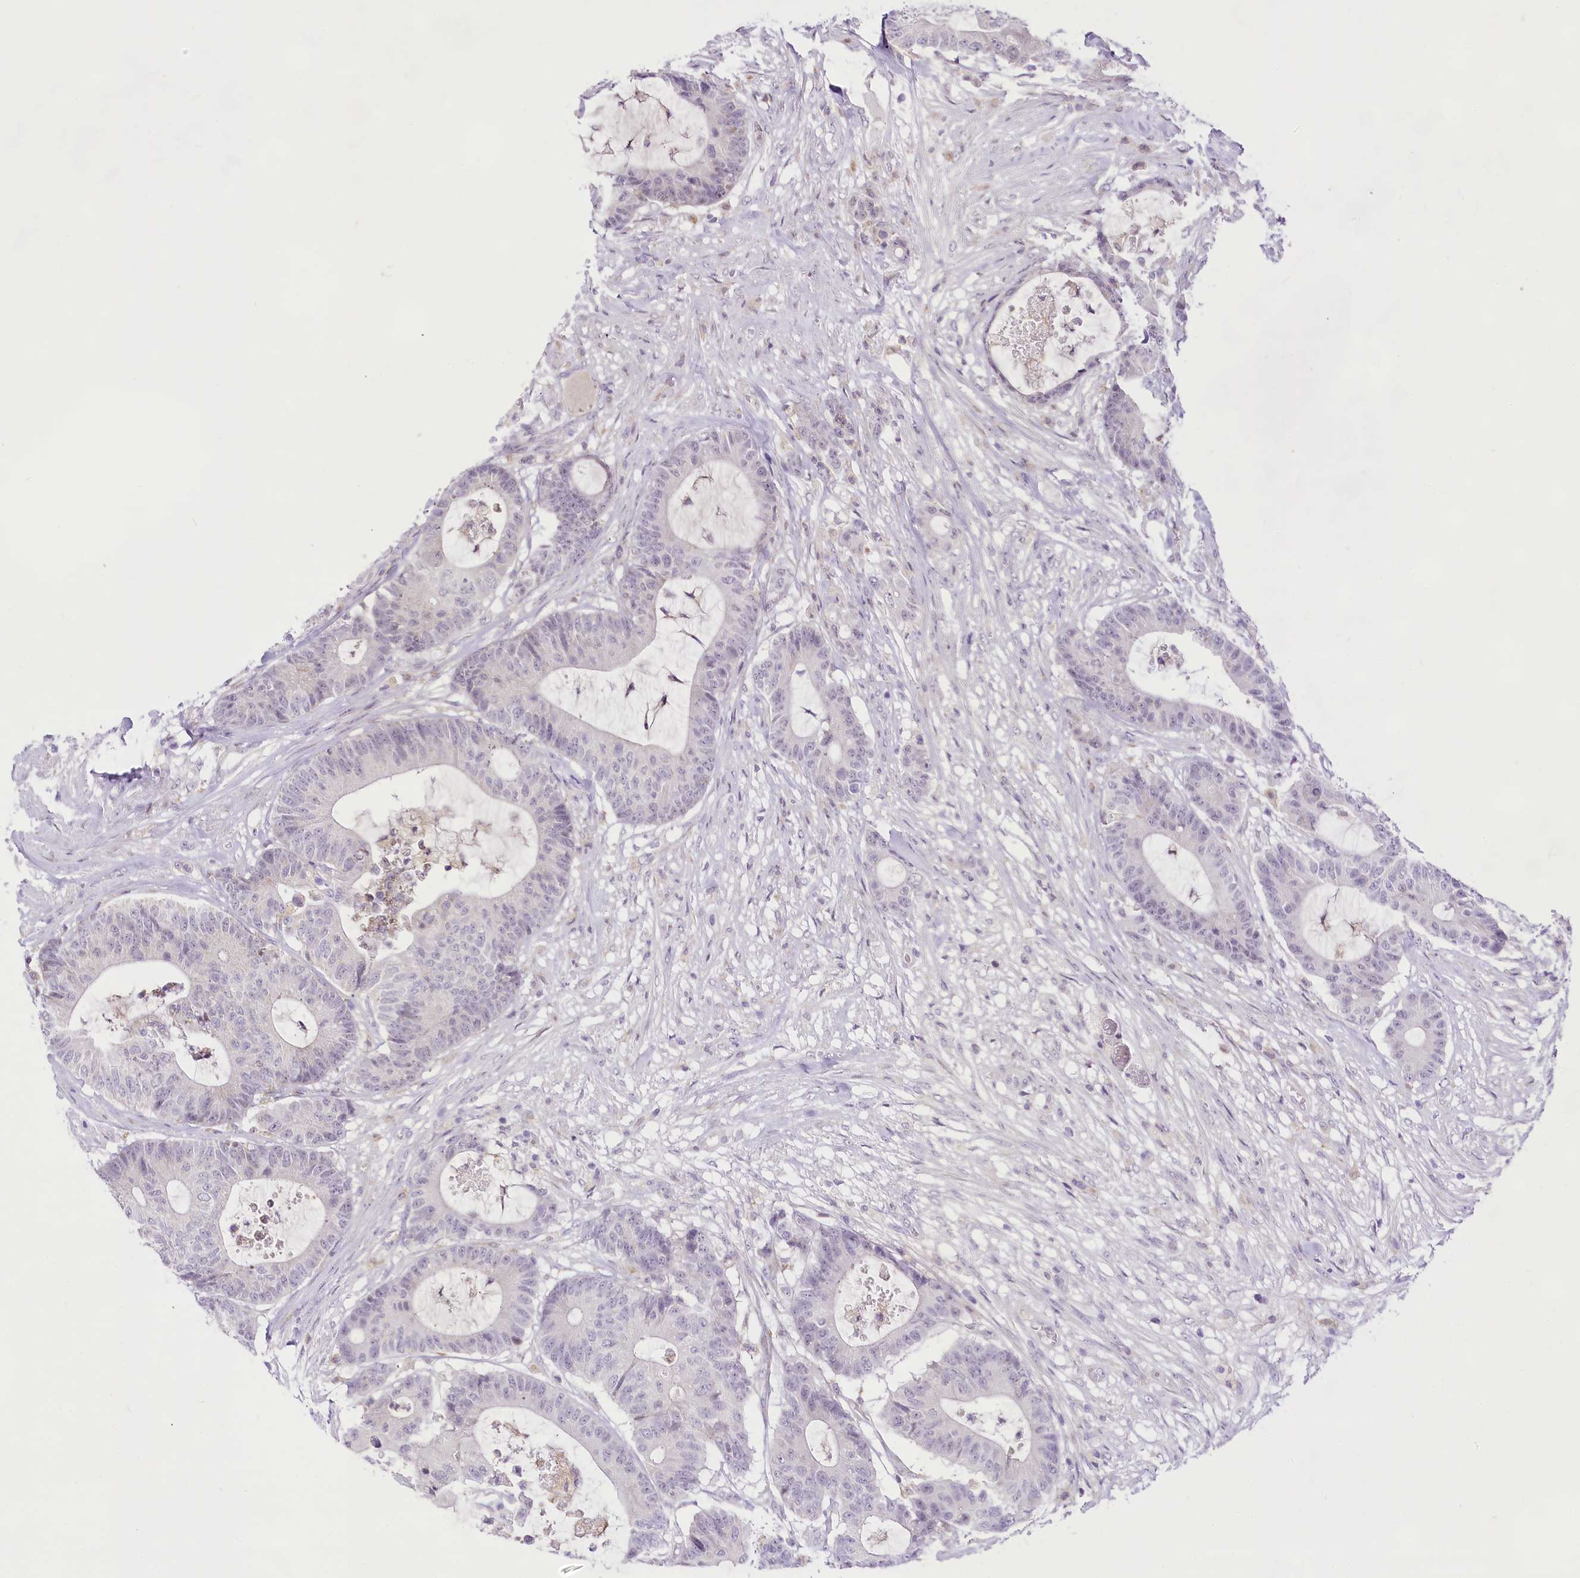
{"staining": {"intensity": "negative", "quantity": "none", "location": "none"}, "tissue": "colorectal cancer", "cell_type": "Tumor cells", "image_type": "cancer", "snomed": [{"axis": "morphology", "description": "Adenocarcinoma, NOS"}, {"axis": "topography", "description": "Colon"}], "caption": "There is no significant staining in tumor cells of colorectal cancer.", "gene": "CCDC30", "patient": {"sex": "female", "age": 84}}